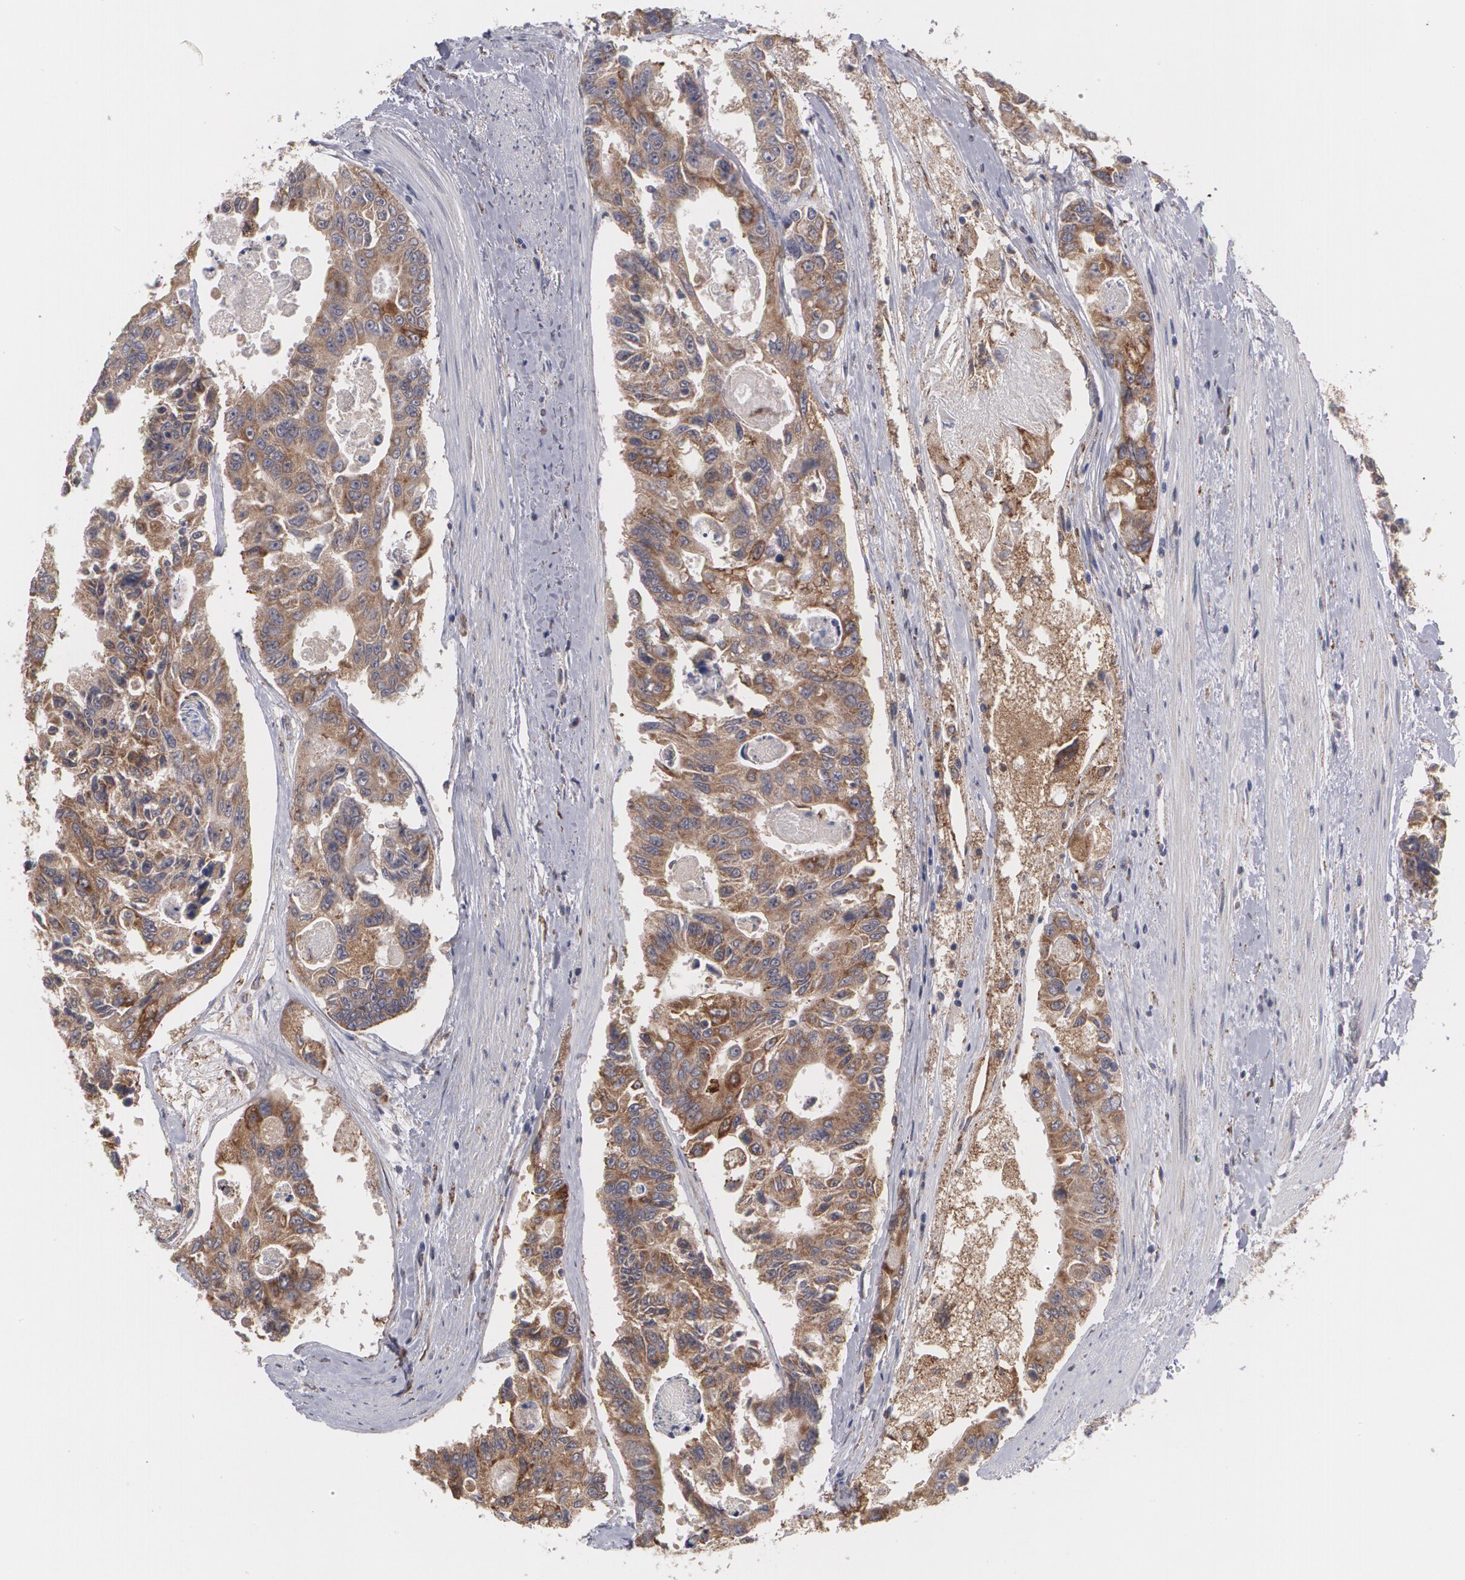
{"staining": {"intensity": "moderate", "quantity": ">75%", "location": "cytoplasmic/membranous"}, "tissue": "colorectal cancer", "cell_type": "Tumor cells", "image_type": "cancer", "snomed": [{"axis": "morphology", "description": "Adenocarcinoma, NOS"}, {"axis": "topography", "description": "Colon"}], "caption": "Immunohistochemical staining of colorectal adenocarcinoma reveals moderate cytoplasmic/membranous protein positivity in about >75% of tumor cells.", "gene": "MTHFD1", "patient": {"sex": "female", "age": 86}}